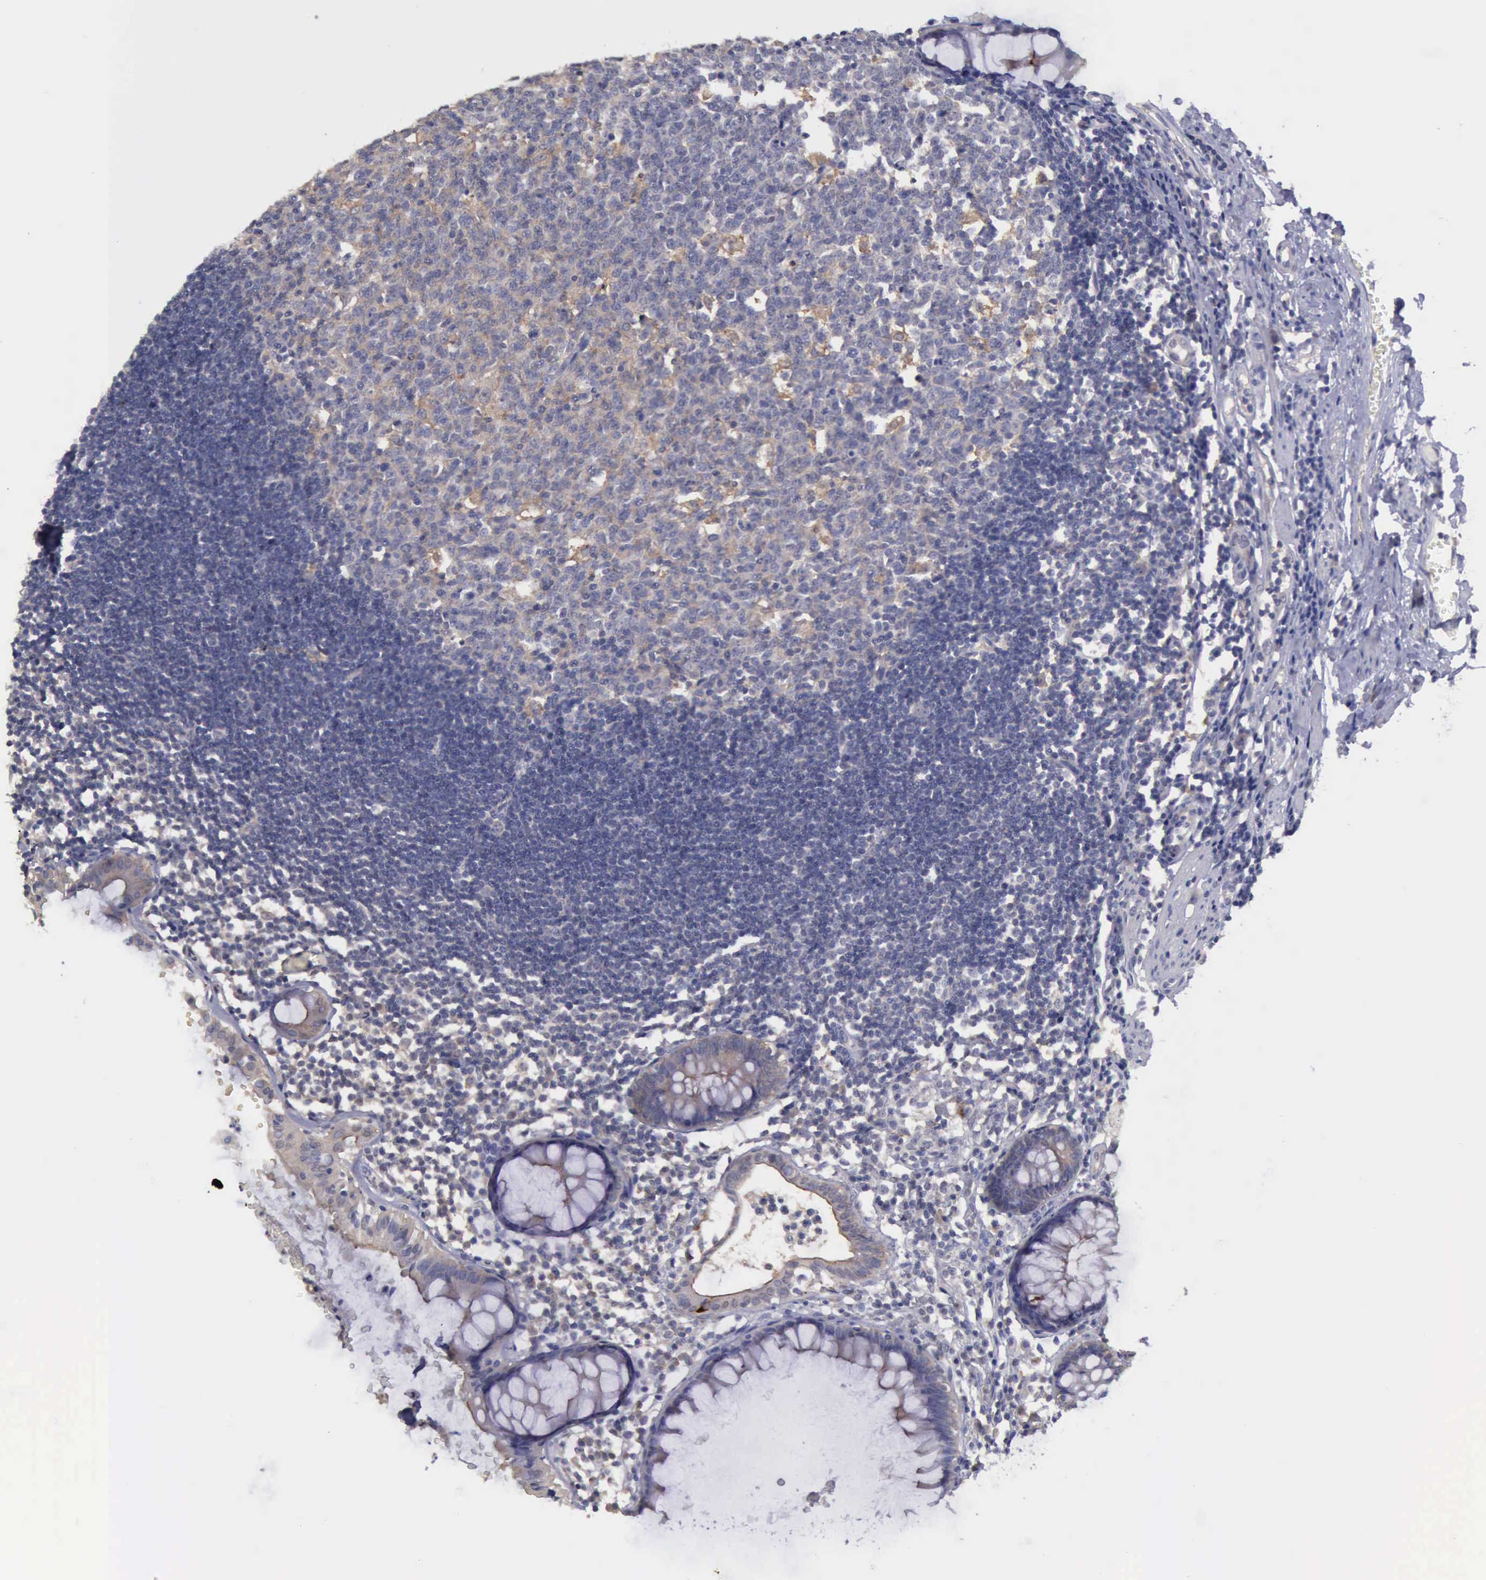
{"staining": {"intensity": "moderate", "quantity": "<25%", "location": "cytoplasmic/membranous"}, "tissue": "rectum", "cell_type": "Glandular cells", "image_type": "normal", "snomed": [{"axis": "morphology", "description": "Normal tissue, NOS"}, {"axis": "topography", "description": "Rectum"}], "caption": "Immunohistochemical staining of unremarkable rectum exhibits <25% levels of moderate cytoplasmic/membranous protein positivity in approximately <25% of glandular cells.", "gene": "PHKA1", "patient": {"sex": "female", "age": 66}}